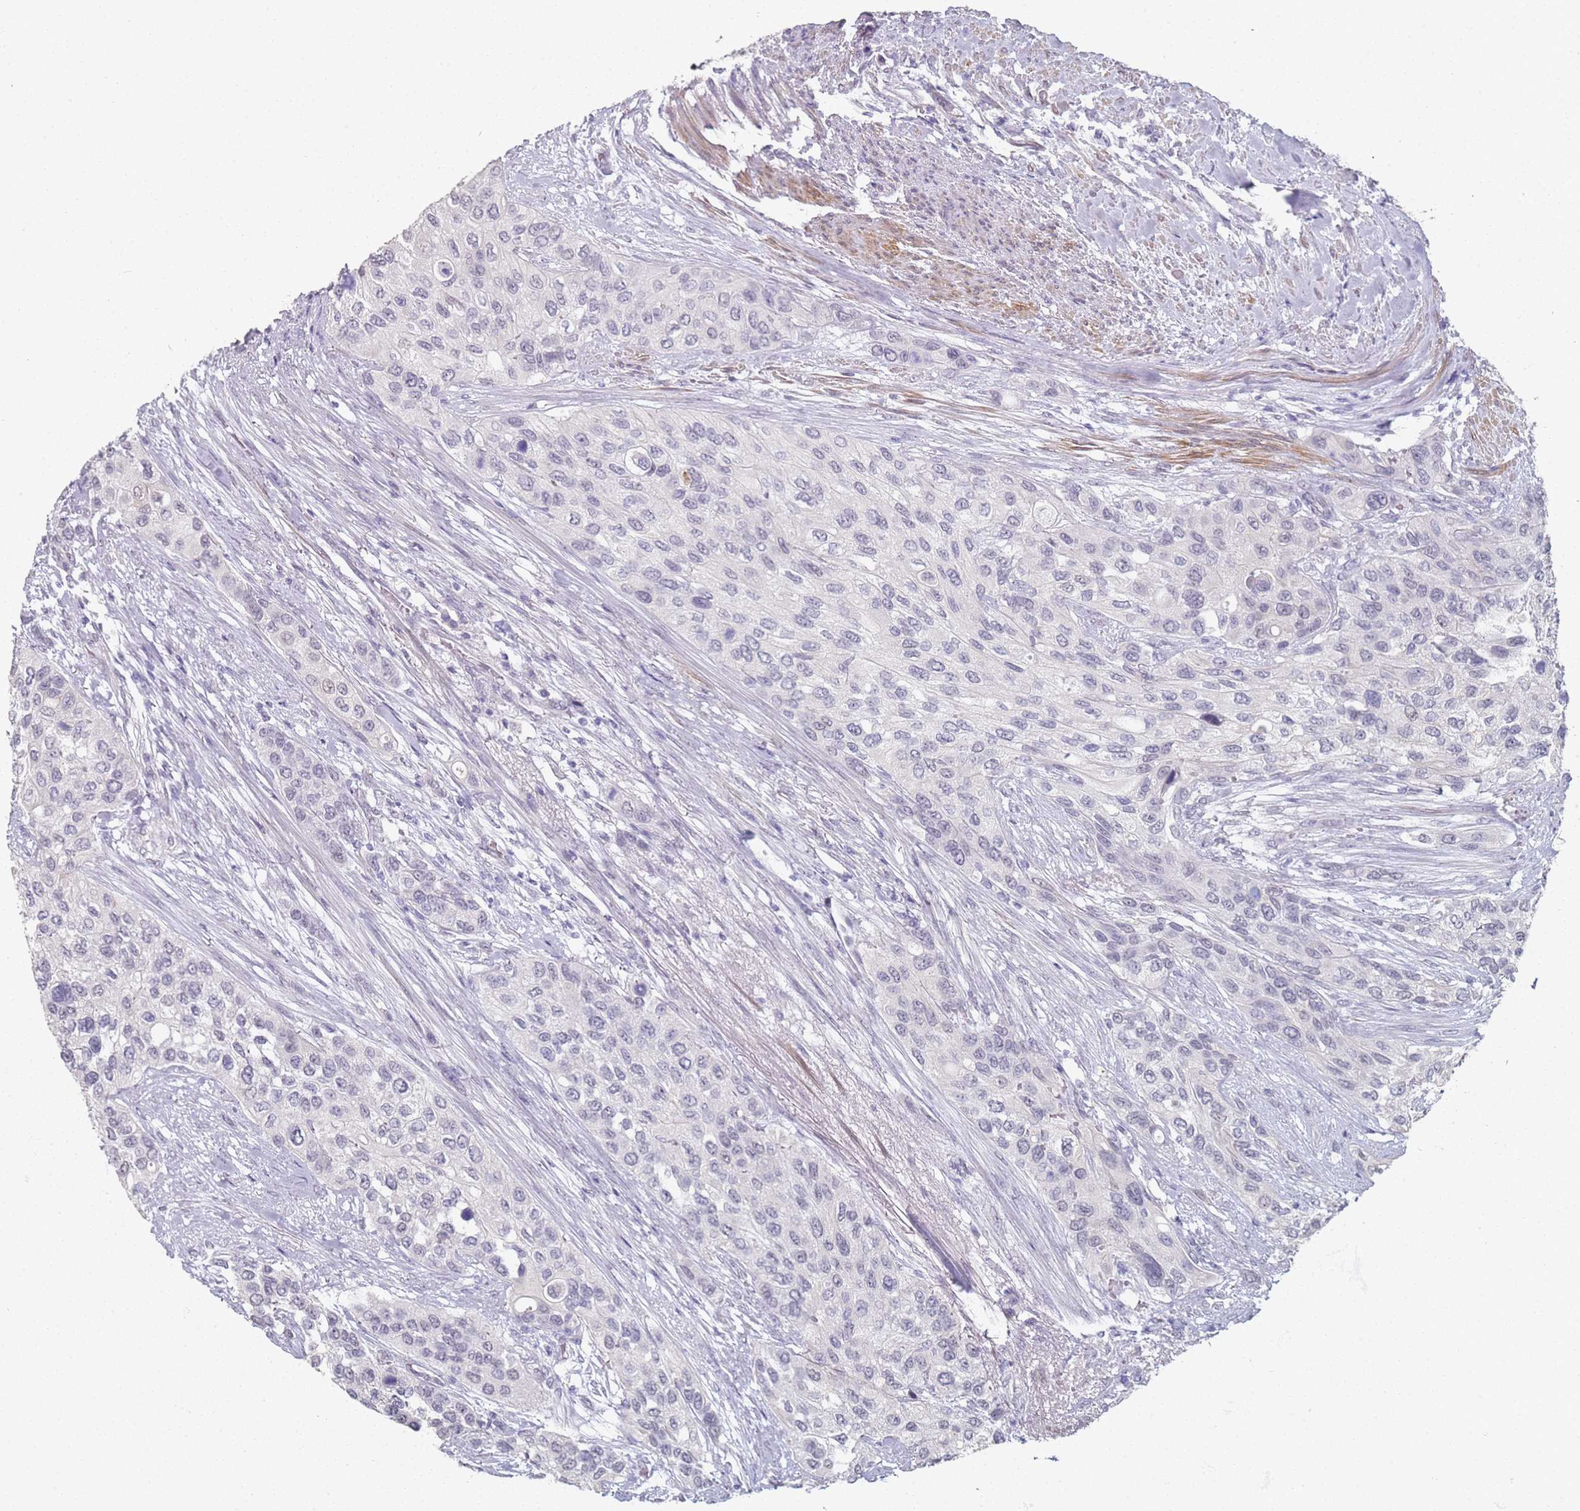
{"staining": {"intensity": "weak", "quantity": "<25%", "location": "nuclear"}, "tissue": "urothelial cancer", "cell_type": "Tumor cells", "image_type": "cancer", "snomed": [{"axis": "morphology", "description": "Normal tissue, NOS"}, {"axis": "morphology", "description": "Urothelial carcinoma, High grade"}, {"axis": "topography", "description": "Vascular tissue"}, {"axis": "topography", "description": "Urinary bladder"}], "caption": "A high-resolution photomicrograph shows IHC staining of high-grade urothelial carcinoma, which demonstrates no significant positivity in tumor cells. (DAB immunohistochemistry with hematoxylin counter stain).", "gene": "DNAH11", "patient": {"sex": "female", "age": 56}}